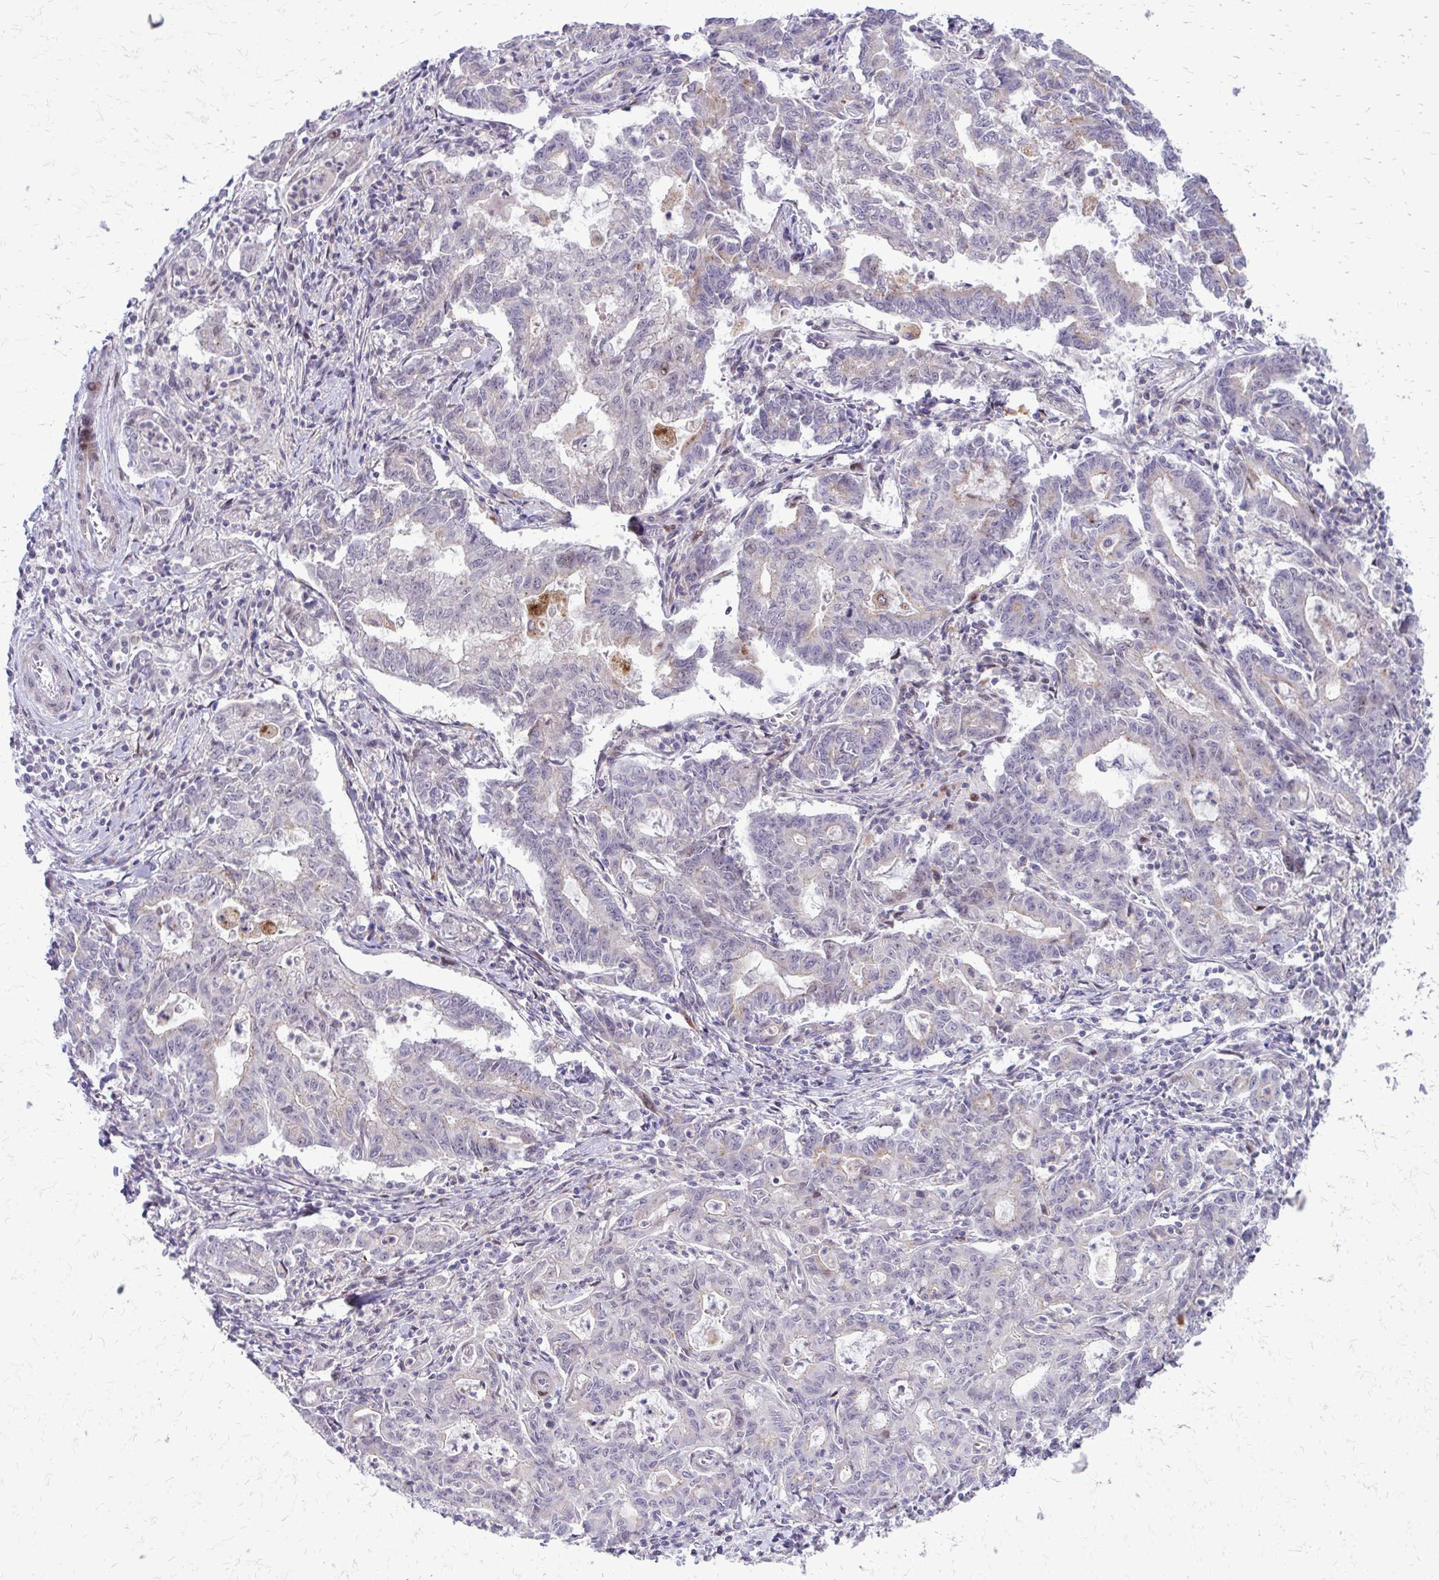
{"staining": {"intensity": "negative", "quantity": "none", "location": "none"}, "tissue": "stomach cancer", "cell_type": "Tumor cells", "image_type": "cancer", "snomed": [{"axis": "morphology", "description": "Adenocarcinoma, NOS"}, {"axis": "topography", "description": "Stomach, upper"}], "caption": "Tumor cells show no significant positivity in stomach cancer.", "gene": "PPDPFL", "patient": {"sex": "female", "age": 79}}